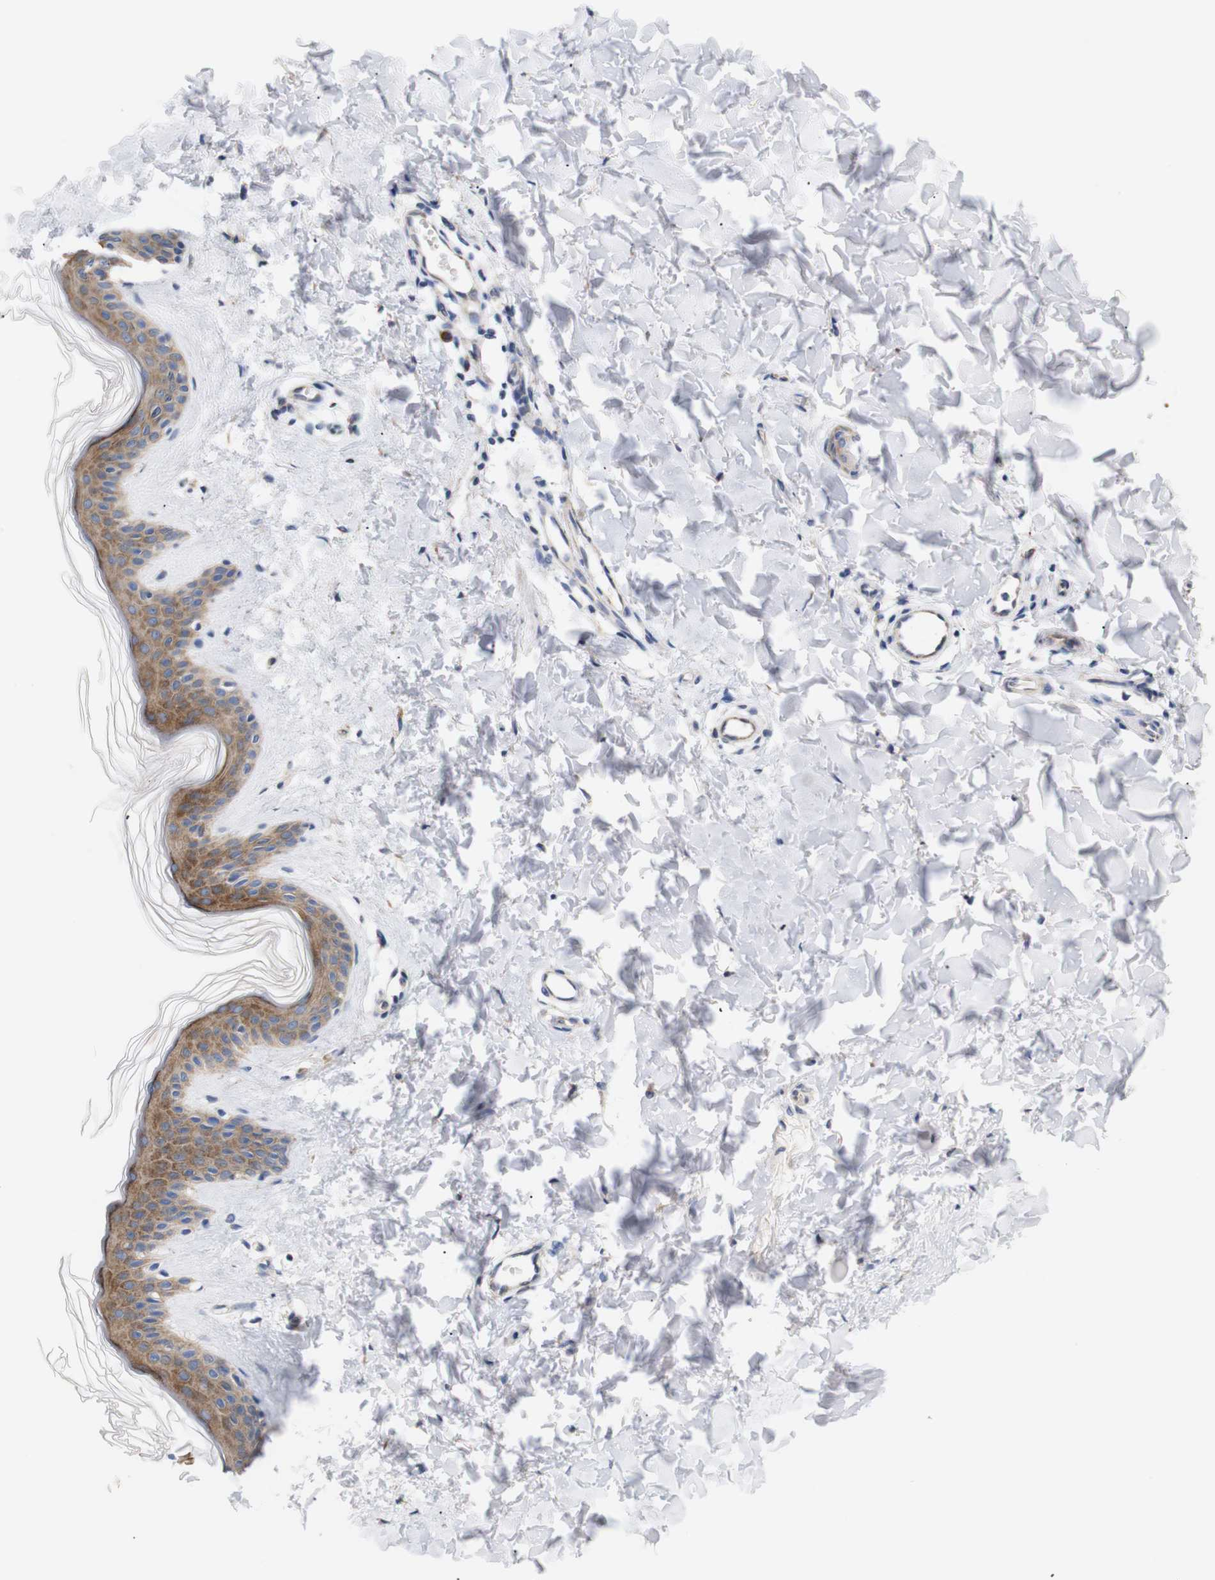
{"staining": {"intensity": "negative", "quantity": "none", "location": "none"}, "tissue": "skin", "cell_type": "Fibroblasts", "image_type": "normal", "snomed": [{"axis": "morphology", "description": "Normal tissue, NOS"}, {"axis": "topography", "description": "Skin"}], "caption": "This is an immunohistochemistry photomicrograph of benign human skin. There is no staining in fibroblasts.", "gene": "TRIM5", "patient": {"sex": "female", "age": 41}}